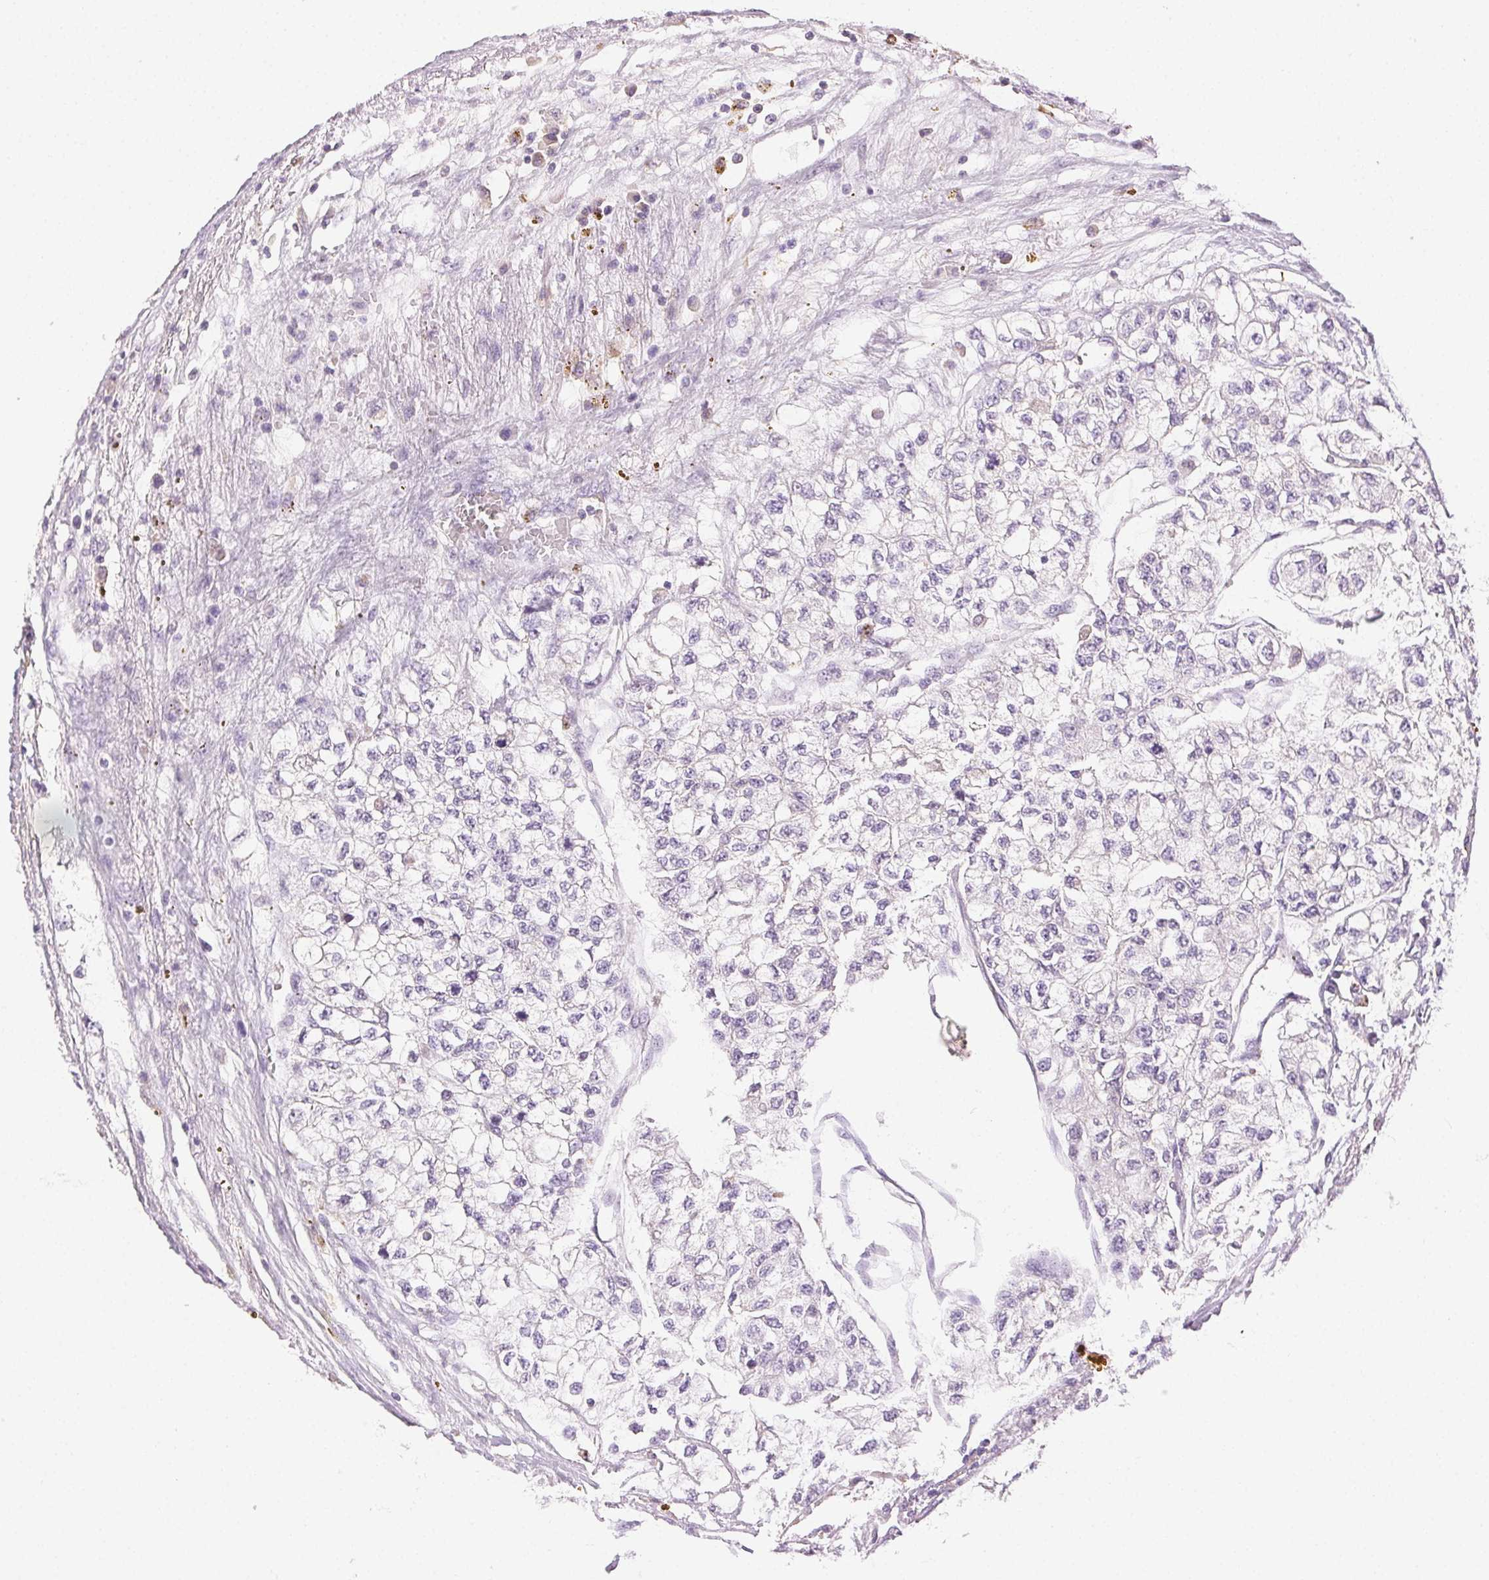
{"staining": {"intensity": "negative", "quantity": "none", "location": "none"}, "tissue": "renal cancer", "cell_type": "Tumor cells", "image_type": "cancer", "snomed": [{"axis": "morphology", "description": "Adenocarcinoma, NOS"}, {"axis": "topography", "description": "Kidney"}], "caption": "Tumor cells are negative for protein expression in human adenocarcinoma (renal).", "gene": "BPIFB2", "patient": {"sex": "male", "age": 56}}